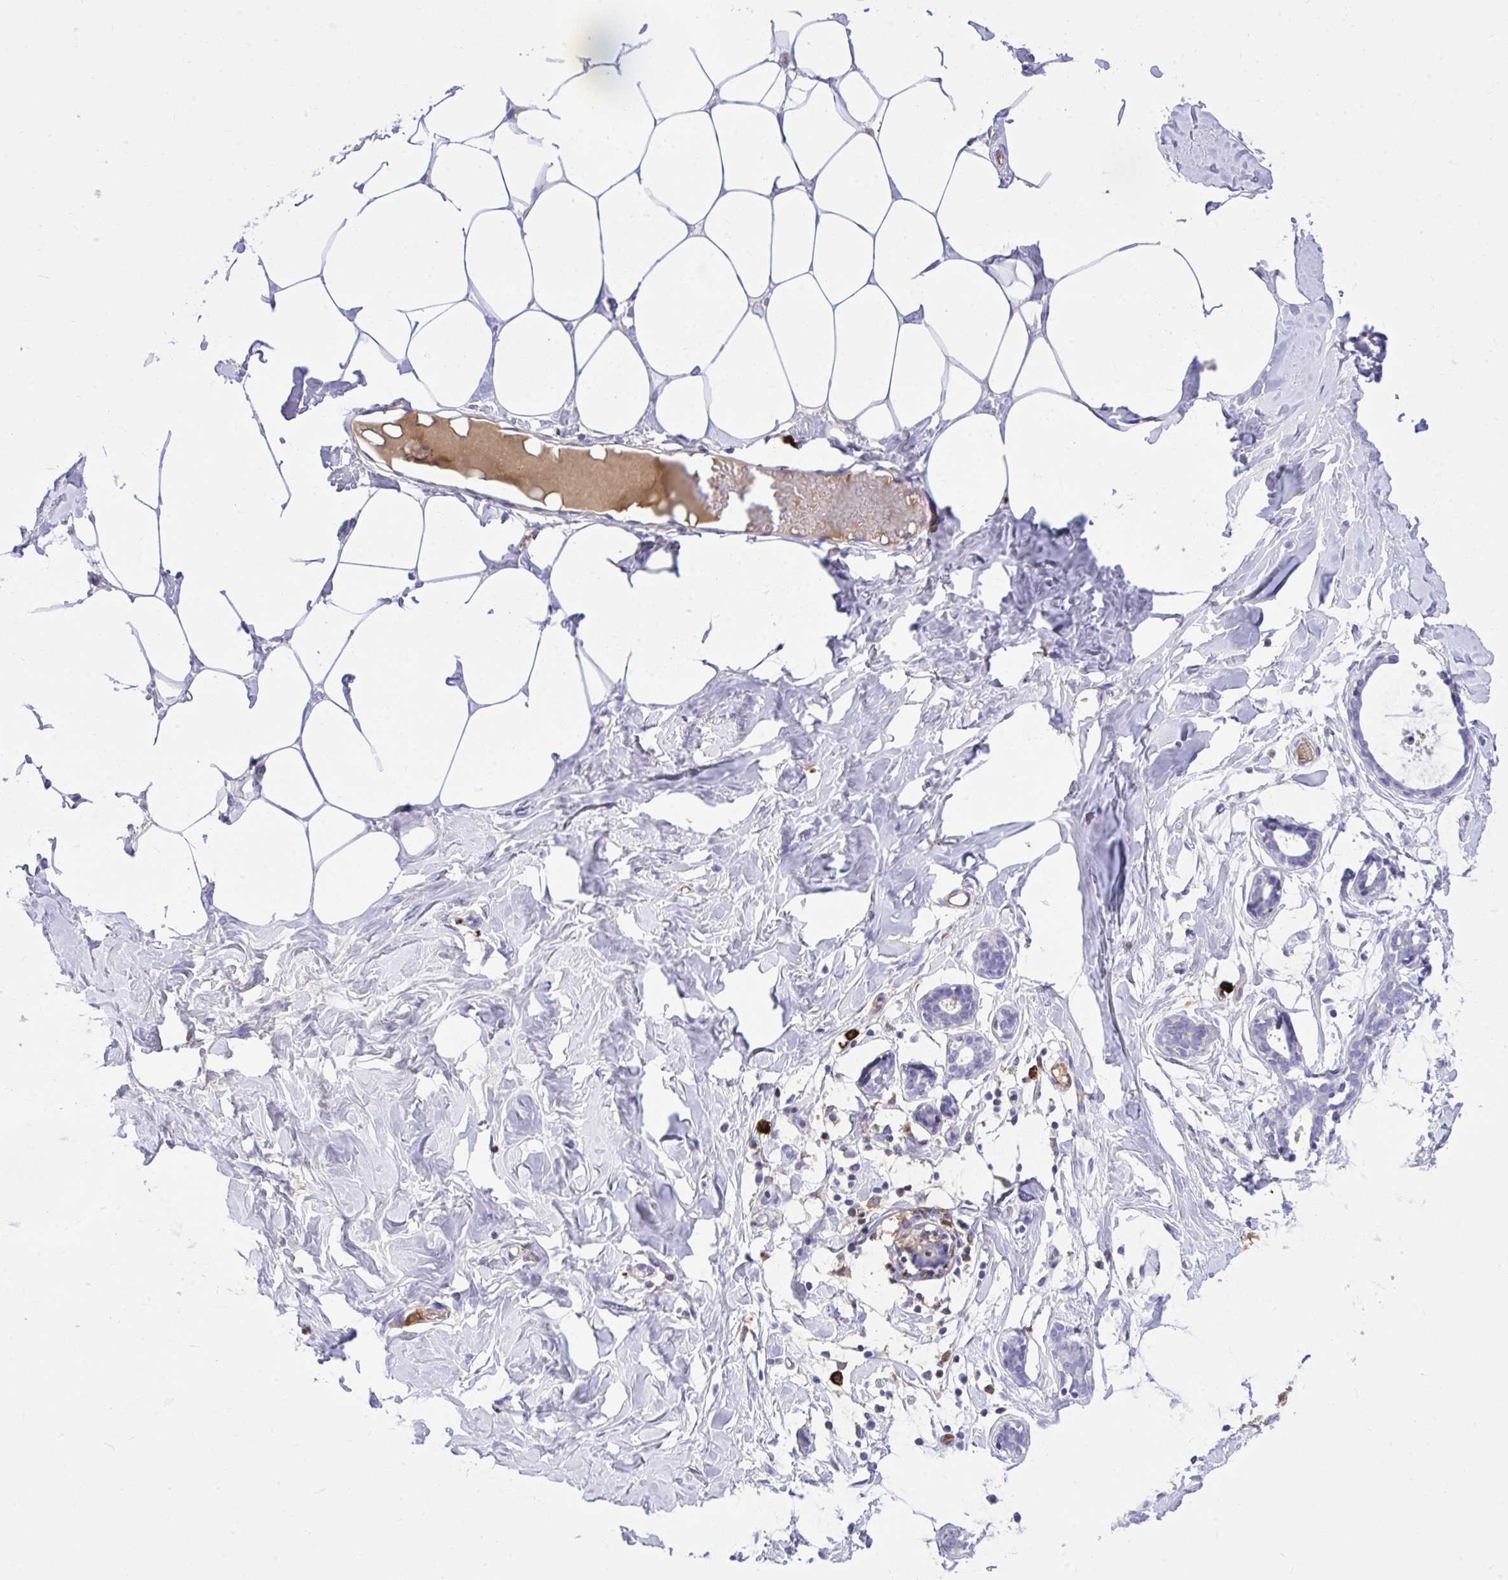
{"staining": {"intensity": "negative", "quantity": "none", "location": "none"}, "tissue": "breast", "cell_type": "Adipocytes", "image_type": "normal", "snomed": [{"axis": "morphology", "description": "Normal tissue, NOS"}, {"axis": "topography", "description": "Breast"}], "caption": "IHC micrograph of unremarkable breast: human breast stained with DAB demonstrates no significant protein staining in adipocytes.", "gene": "HRG", "patient": {"sex": "female", "age": 27}}